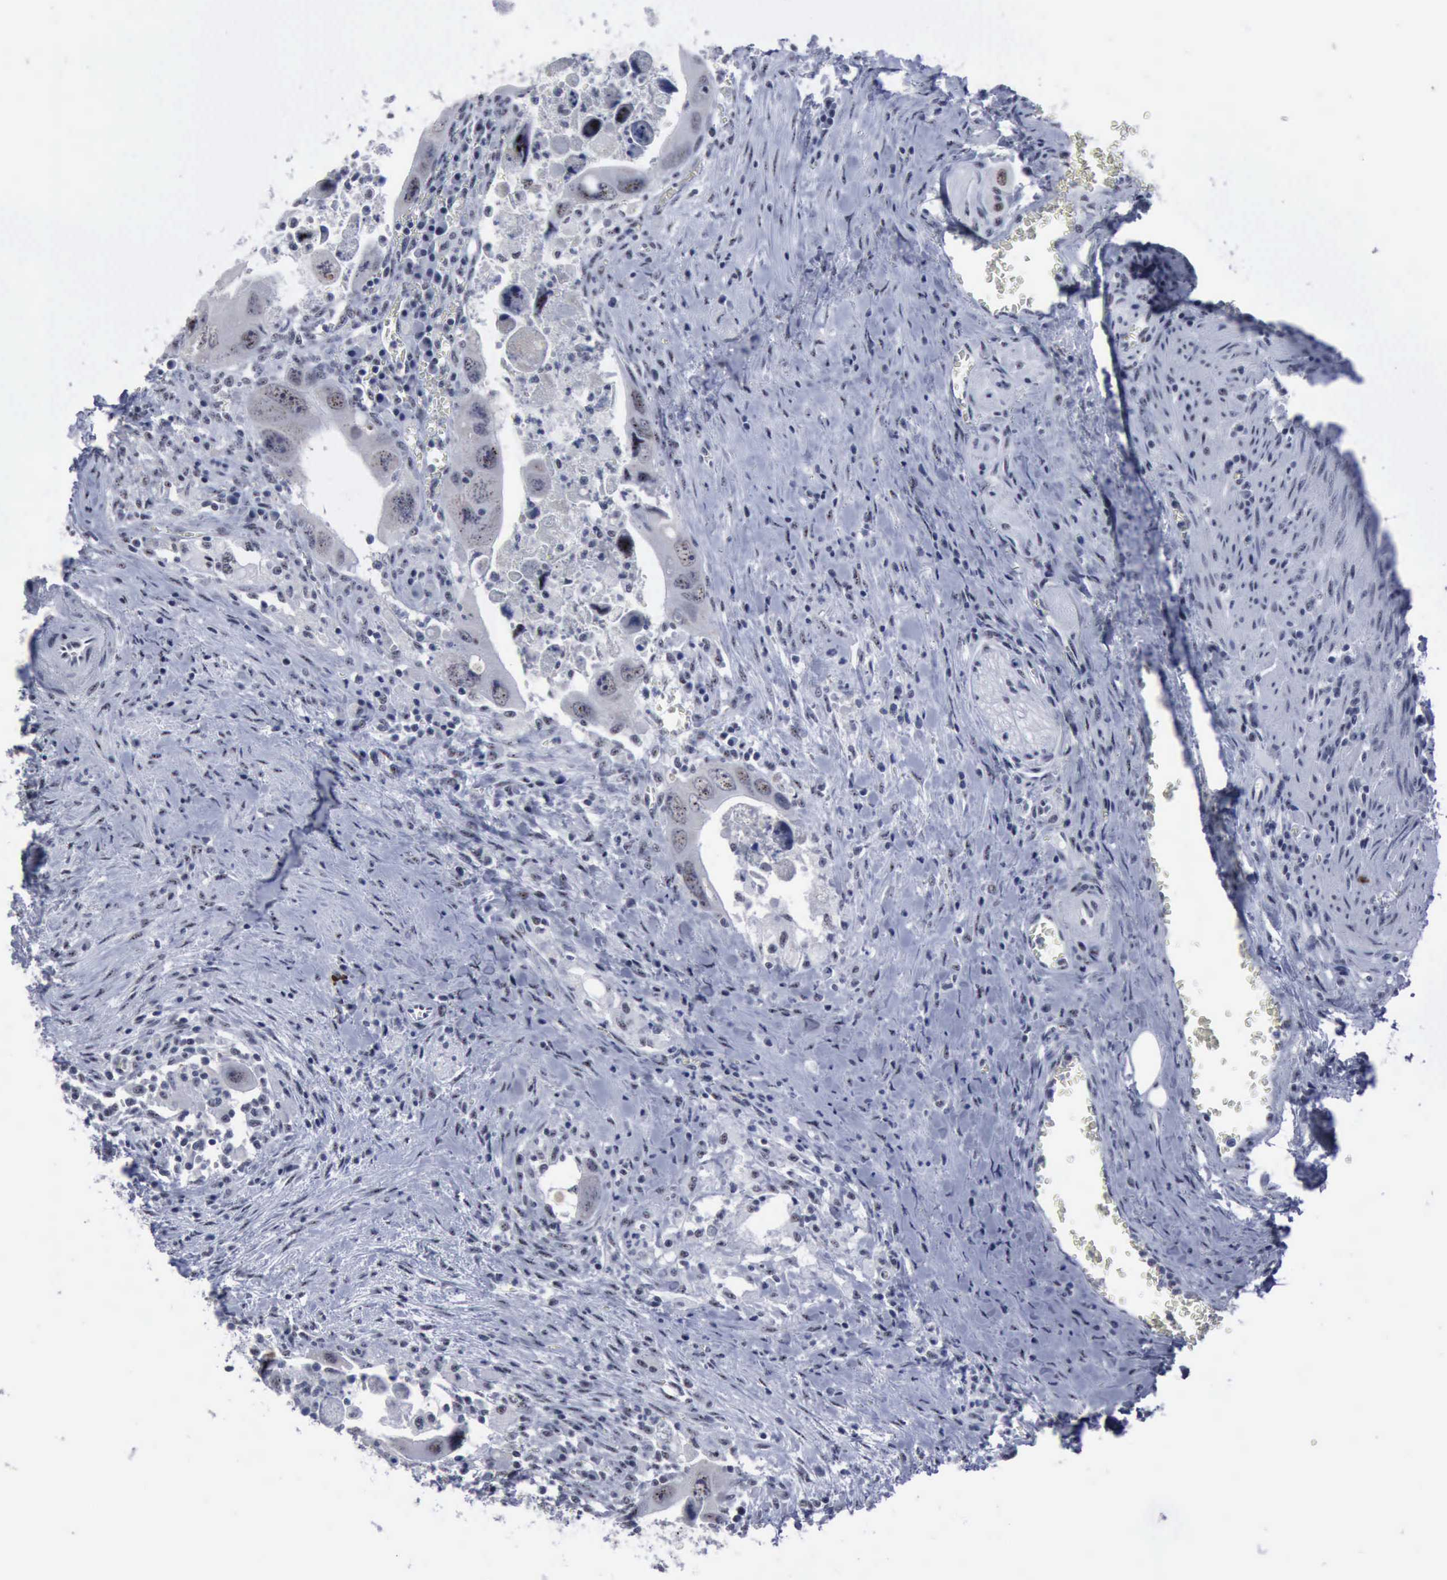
{"staining": {"intensity": "moderate", "quantity": "25%-75%", "location": "nuclear"}, "tissue": "colorectal cancer", "cell_type": "Tumor cells", "image_type": "cancer", "snomed": [{"axis": "morphology", "description": "Adenocarcinoma, NOS"}, {"axis": "topography", "description": "Rectum"}], "caption": "Colorectal adenocarcinoma stained for a protein displays moderate nuclear positivity in tumor cells. The staining was performed using DAB (3,3'-diaminobenzidine) to visualize the protein expression in brown, while the nuclei were stained in blue with hematoxylin (Magnification: 20x).", "gene": "BRD1", "patient": {"sex": "male", "age": 70}}